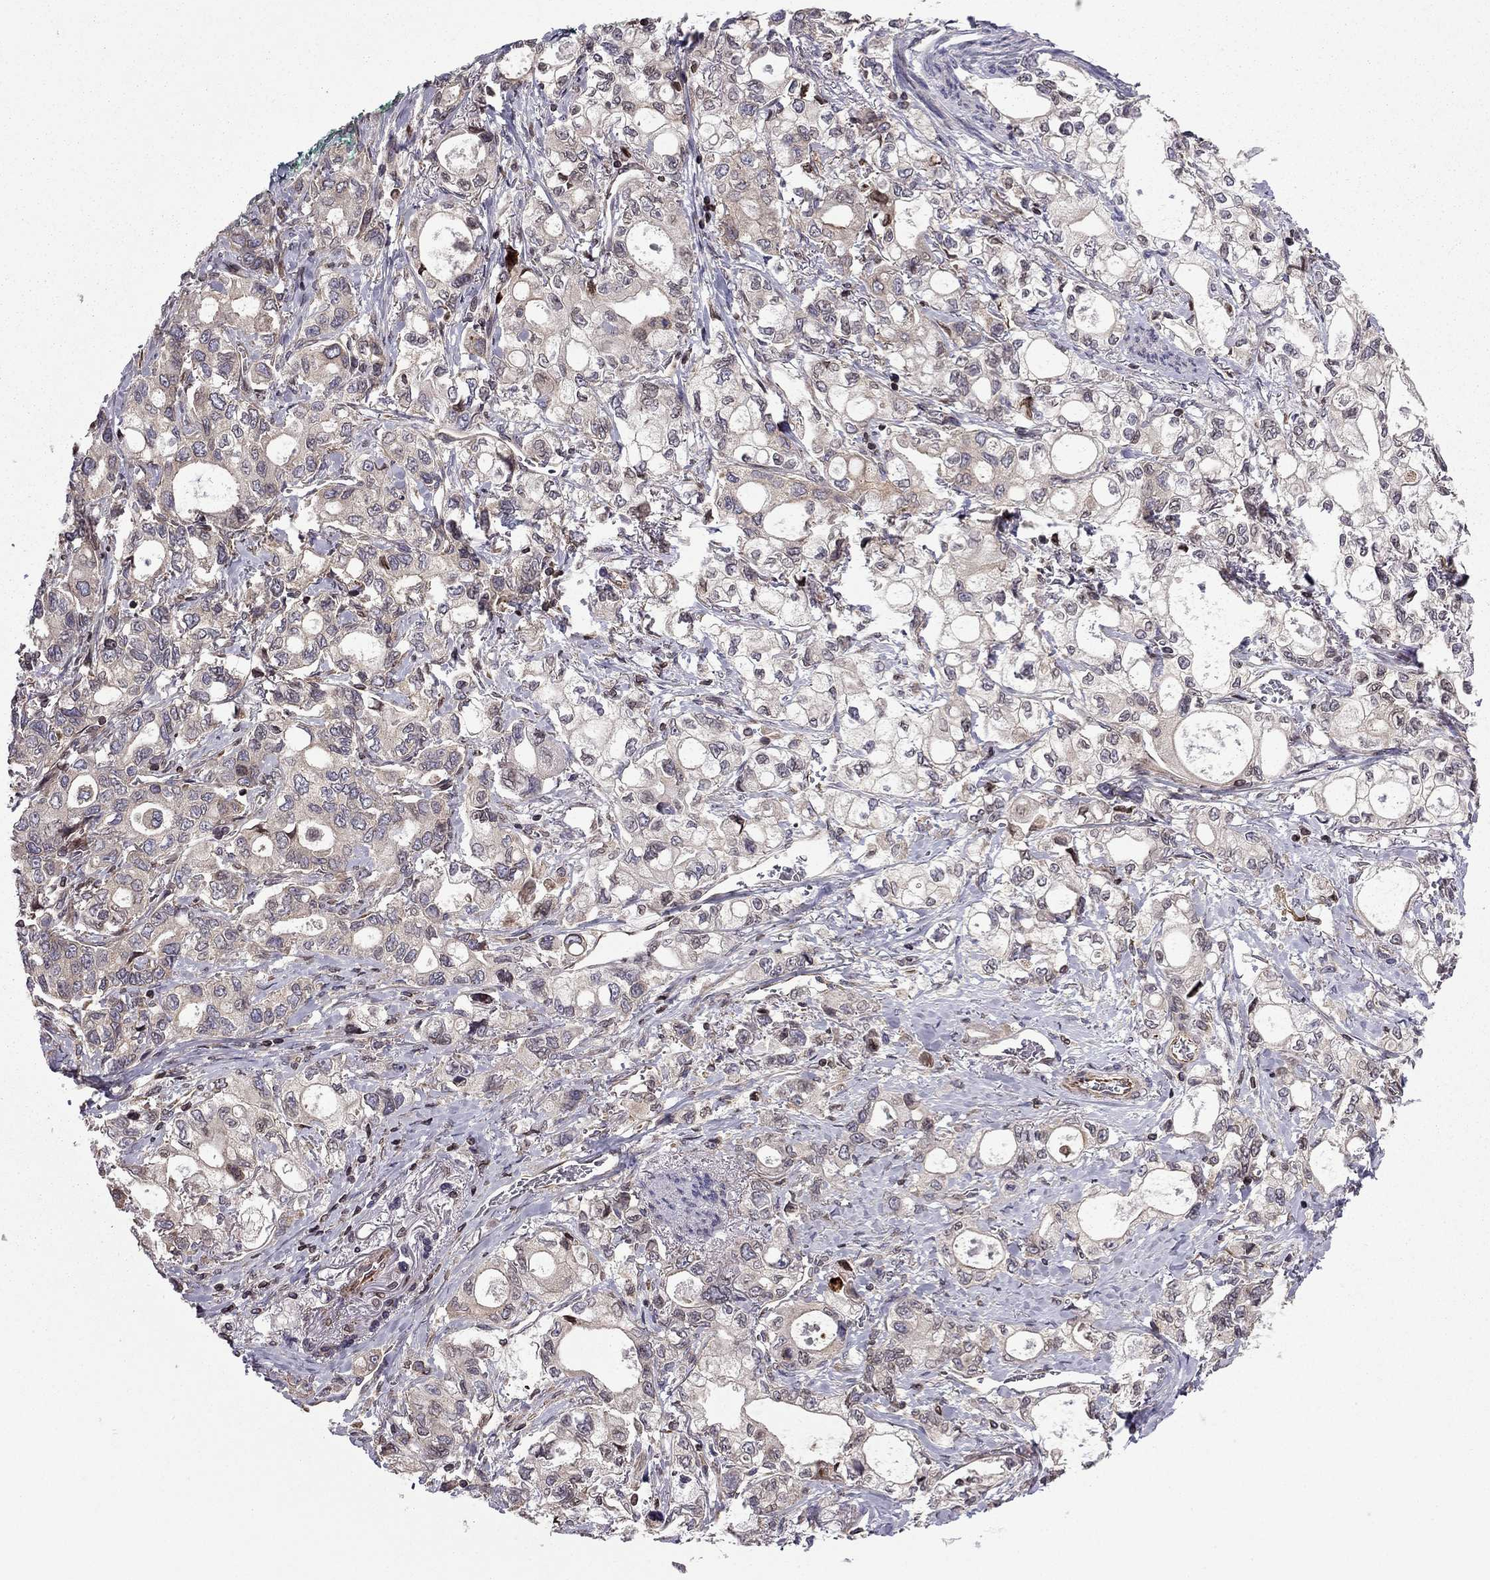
{"staining": {"intensity": "weak", "quantity": "25%-75%", "location": "cytoplasmic/membranous"}, "tissue": "stomach cancer", "cell_type": "Tumor cells", "image_type": "cancer", "snomed": [{"axis": "morphology", "description": "Adenocarcinoma, NOS"}, {"axis": "topography", "description": "Stomach"}], "caption": "This photomicrograph demonstrates immunohistochemistry (IHC) staining of stomach cancer, with low weak cytoplasmic/membranous expression in about 25%-75% of tumor cells.", "gene": "CDC42BPA", "patient": {"sex": "male", "age": 63}}